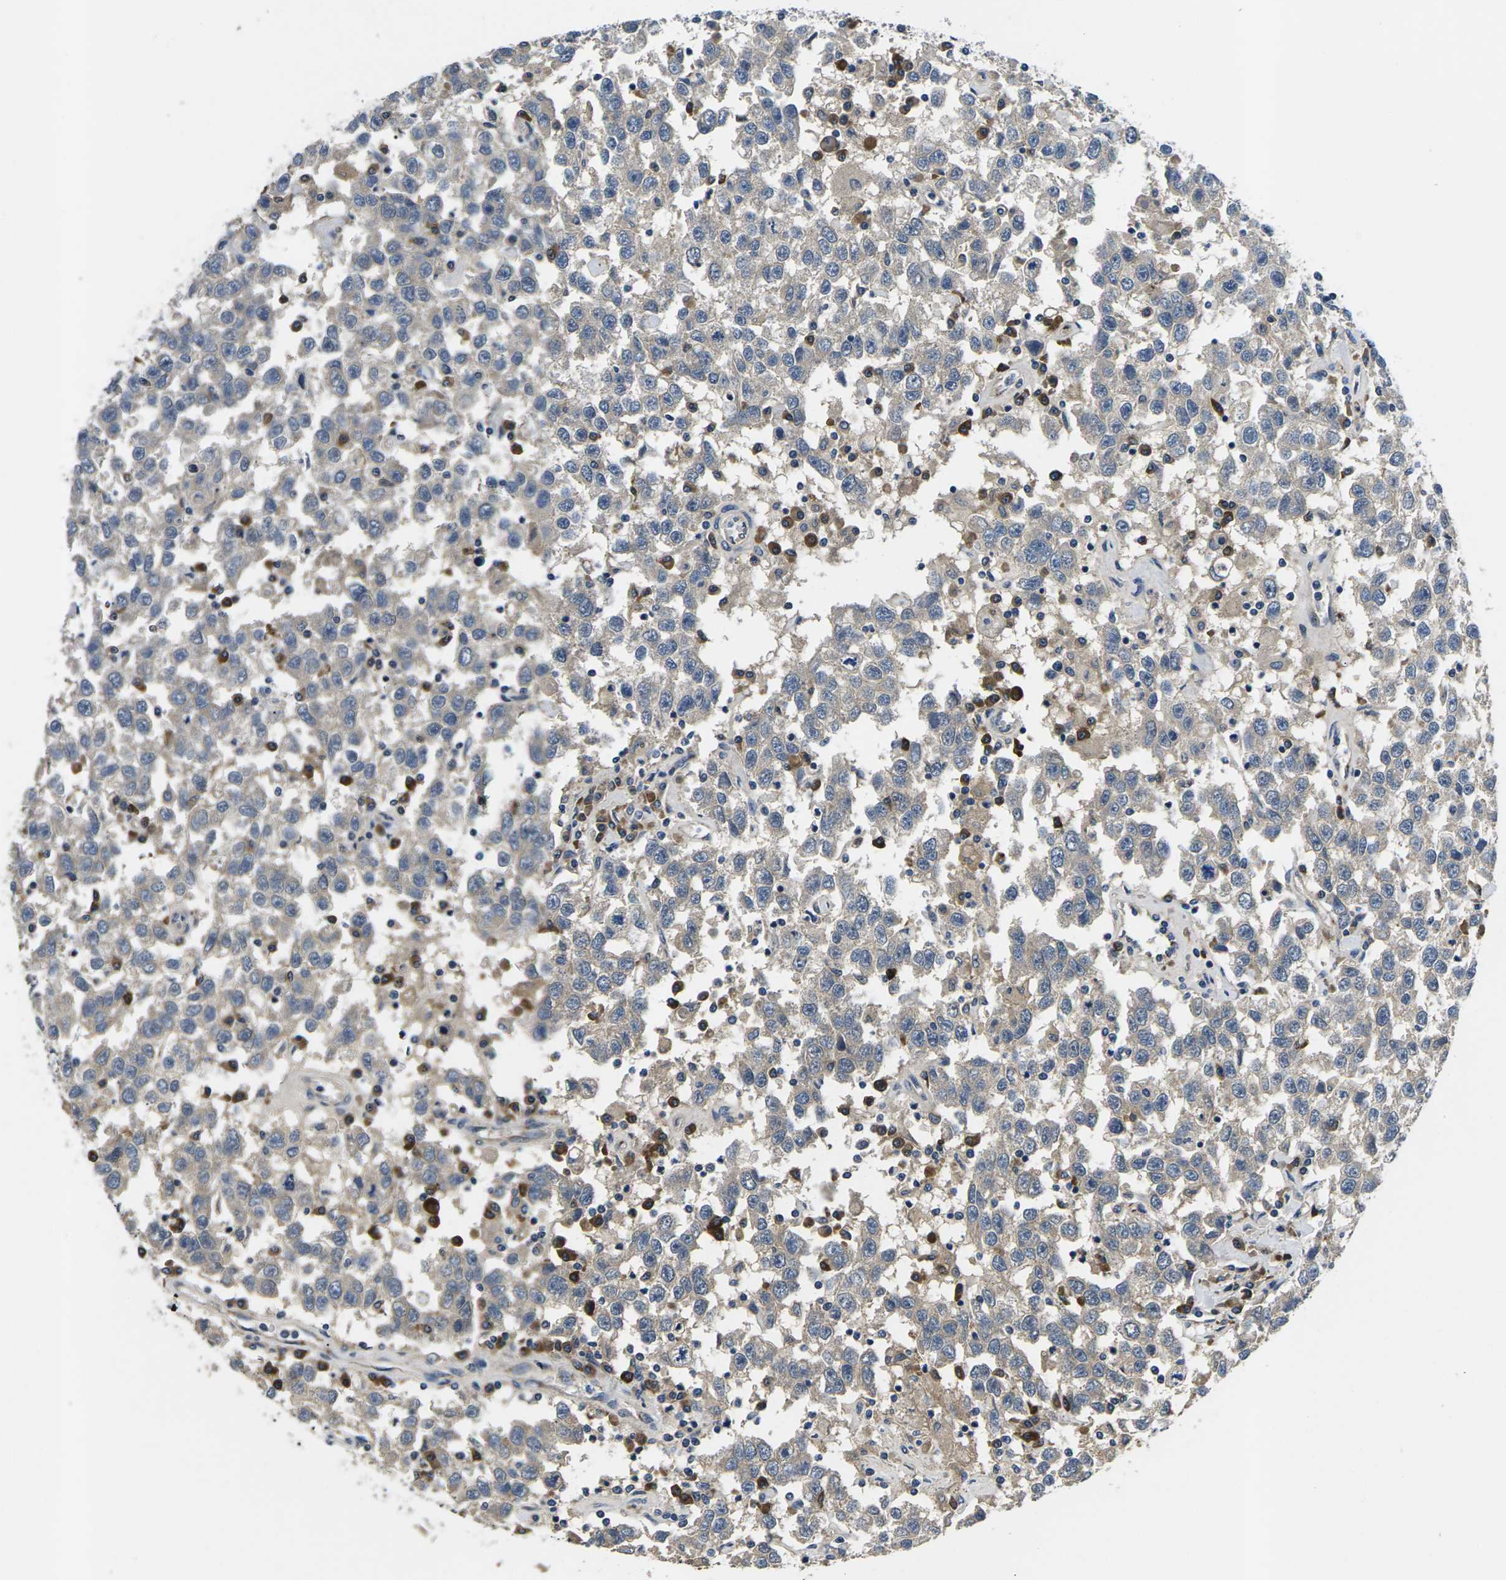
{"staining": {"intensity": "weak", "quantity": "<25%", "location": "cytoplasmic/membranous"}, "tissue": "testis cancer", "cell_type": "Tumor cells", "image_type": "cancer", "snomed": [{"axis": "morphology", "description": "Seminoma, NOS"}, {"axis": "topography", "description": "Testis"}], "caption": "This is an immunohistochemistry micrograph of testis seminoma. There is no staining in tumor cells.", "gene": "PLCE1", "patient": {"sex": "male", "age": 41}}